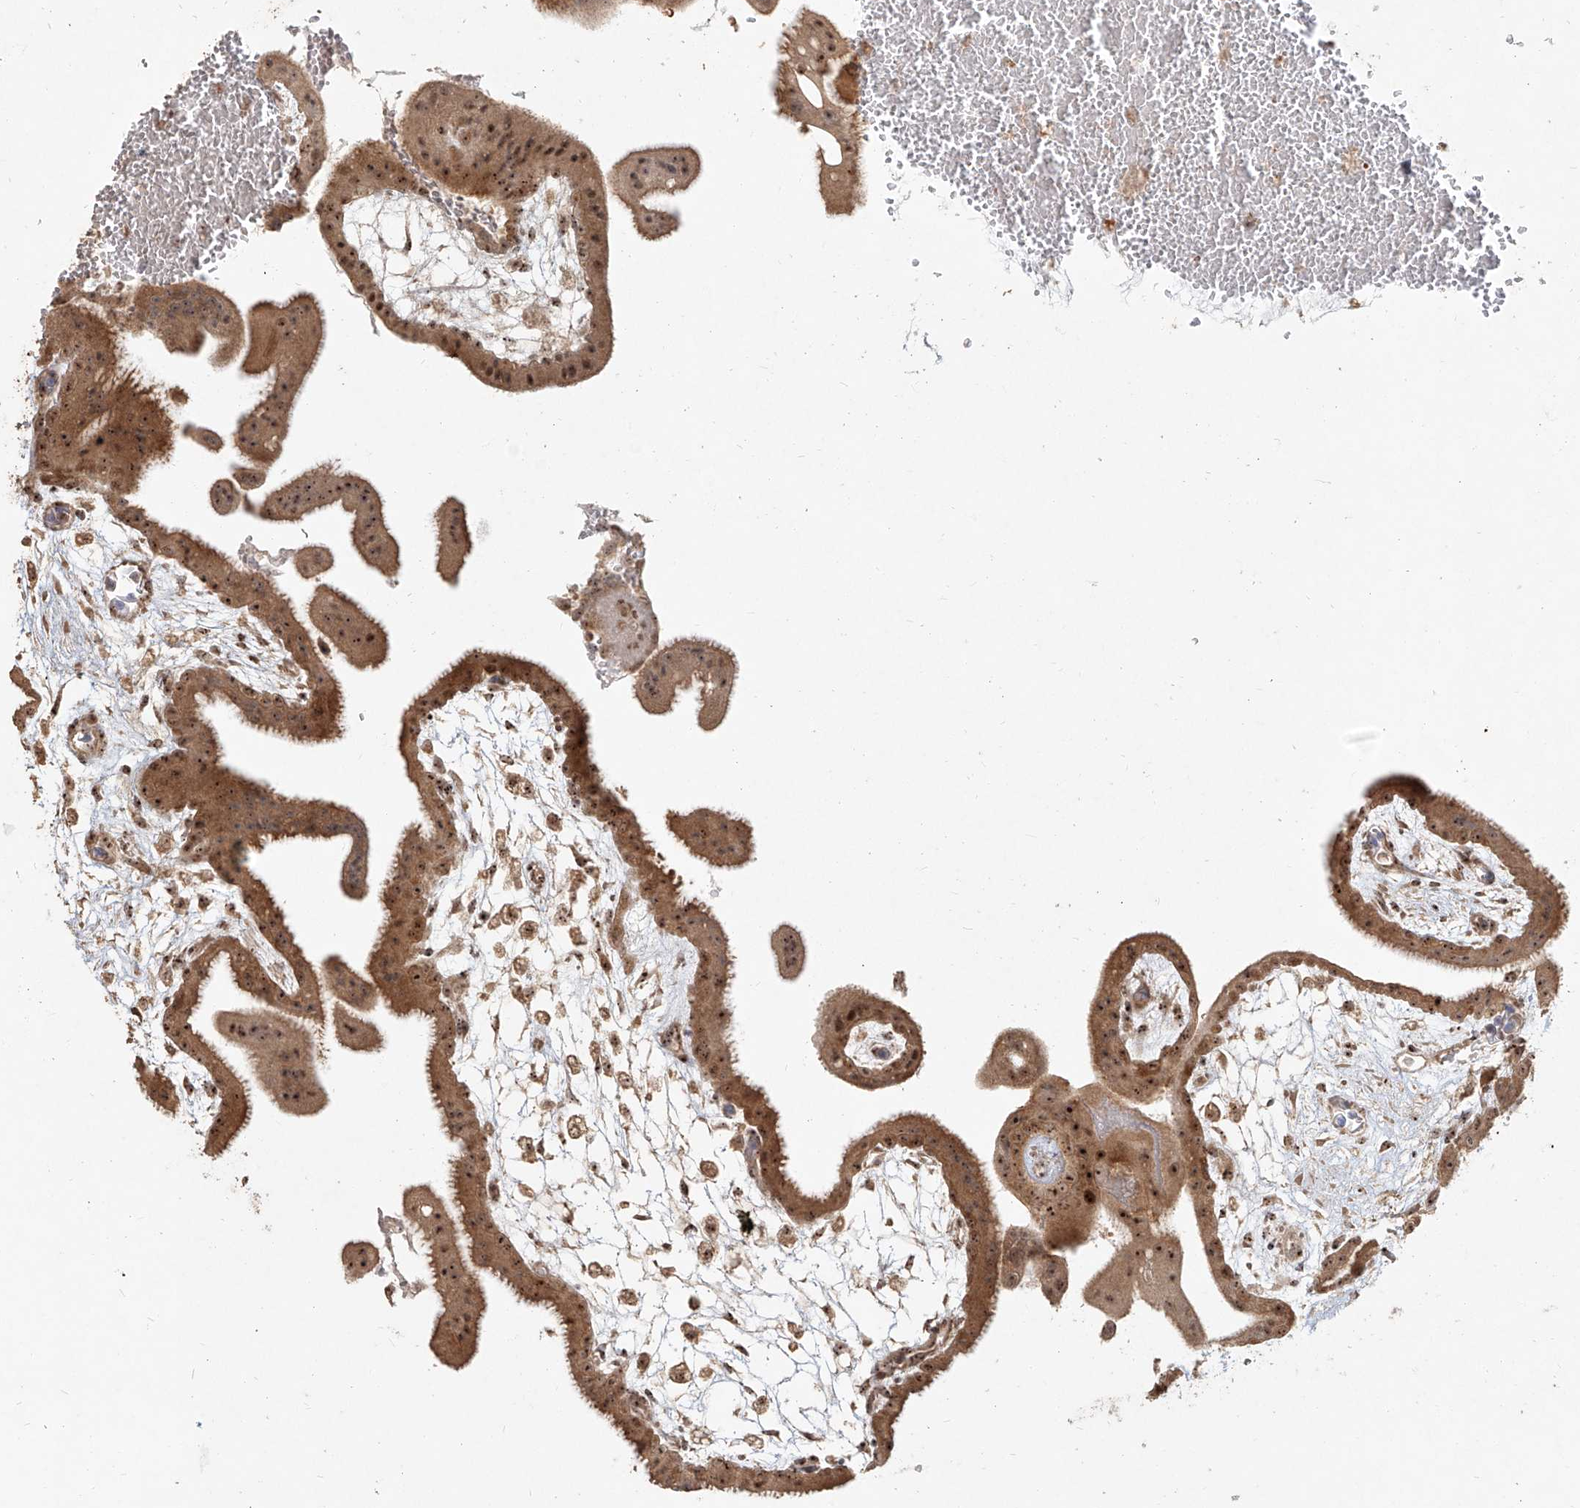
{"staining": {"intensity": "moderate", "quantity": ">75%", "location": "cytoplasmic/membranous,nuclear"}, "tissue": "placenta", "cell_type": "Trophoblastic cells", "image_type": "normal", "snomed": [{"axis": "morphology", "description": "Normal tissue, NOS"}, {"axis": "topography", "description": "Placenta"}], "caption": "Trophoblastic cells reveal moderate cytoplasmic/membranous,nuclear staining in approximately >75% of cells in benign placenta. Using DAB (3,3'-diaminobenzidine) (brown) and hematoxylin (blue) stains, captured at high magnification using brightfield microscopy.", "gene": "BYSL", "patient": {"sex": "female", "age": 35}}